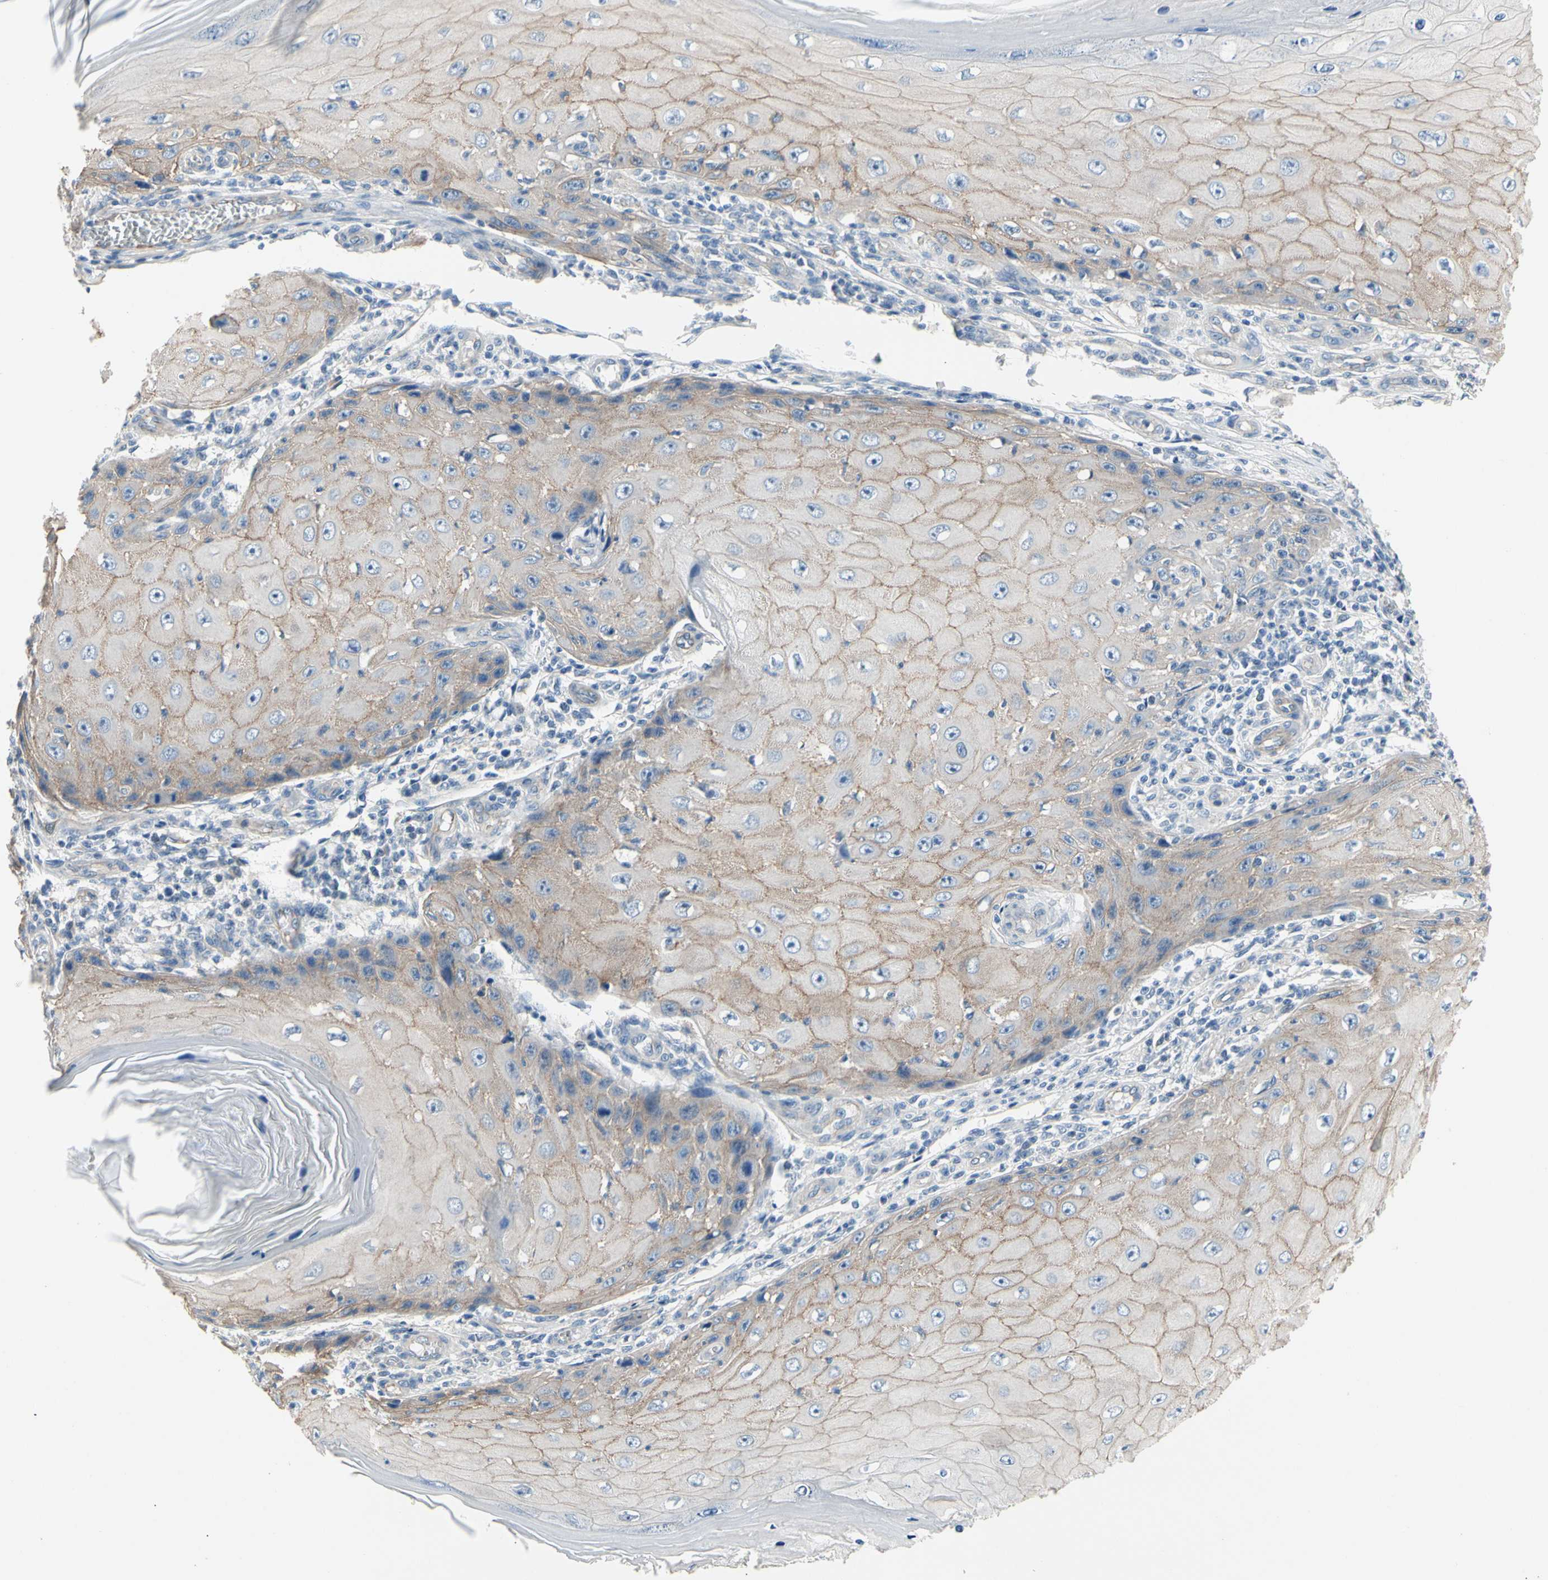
{"staining": {"intensity": "negative", "quantity": "none", "location": "none"}, "tissue": "skin cancer", "cell_type": "Tumor cells", "image_type": "cancer", "snomed": [{"axis": "morphology", "description": "Squamous cell carcinoma, NOS"}, {"axis": "topography", "description": "Skin"}], "caption": "This is a image of immunohistochemistry staining of skin cancer, which shows no staining in tumor cells.", "gene": "LGR6", "patient": {"sex": "female", "age": 73}}